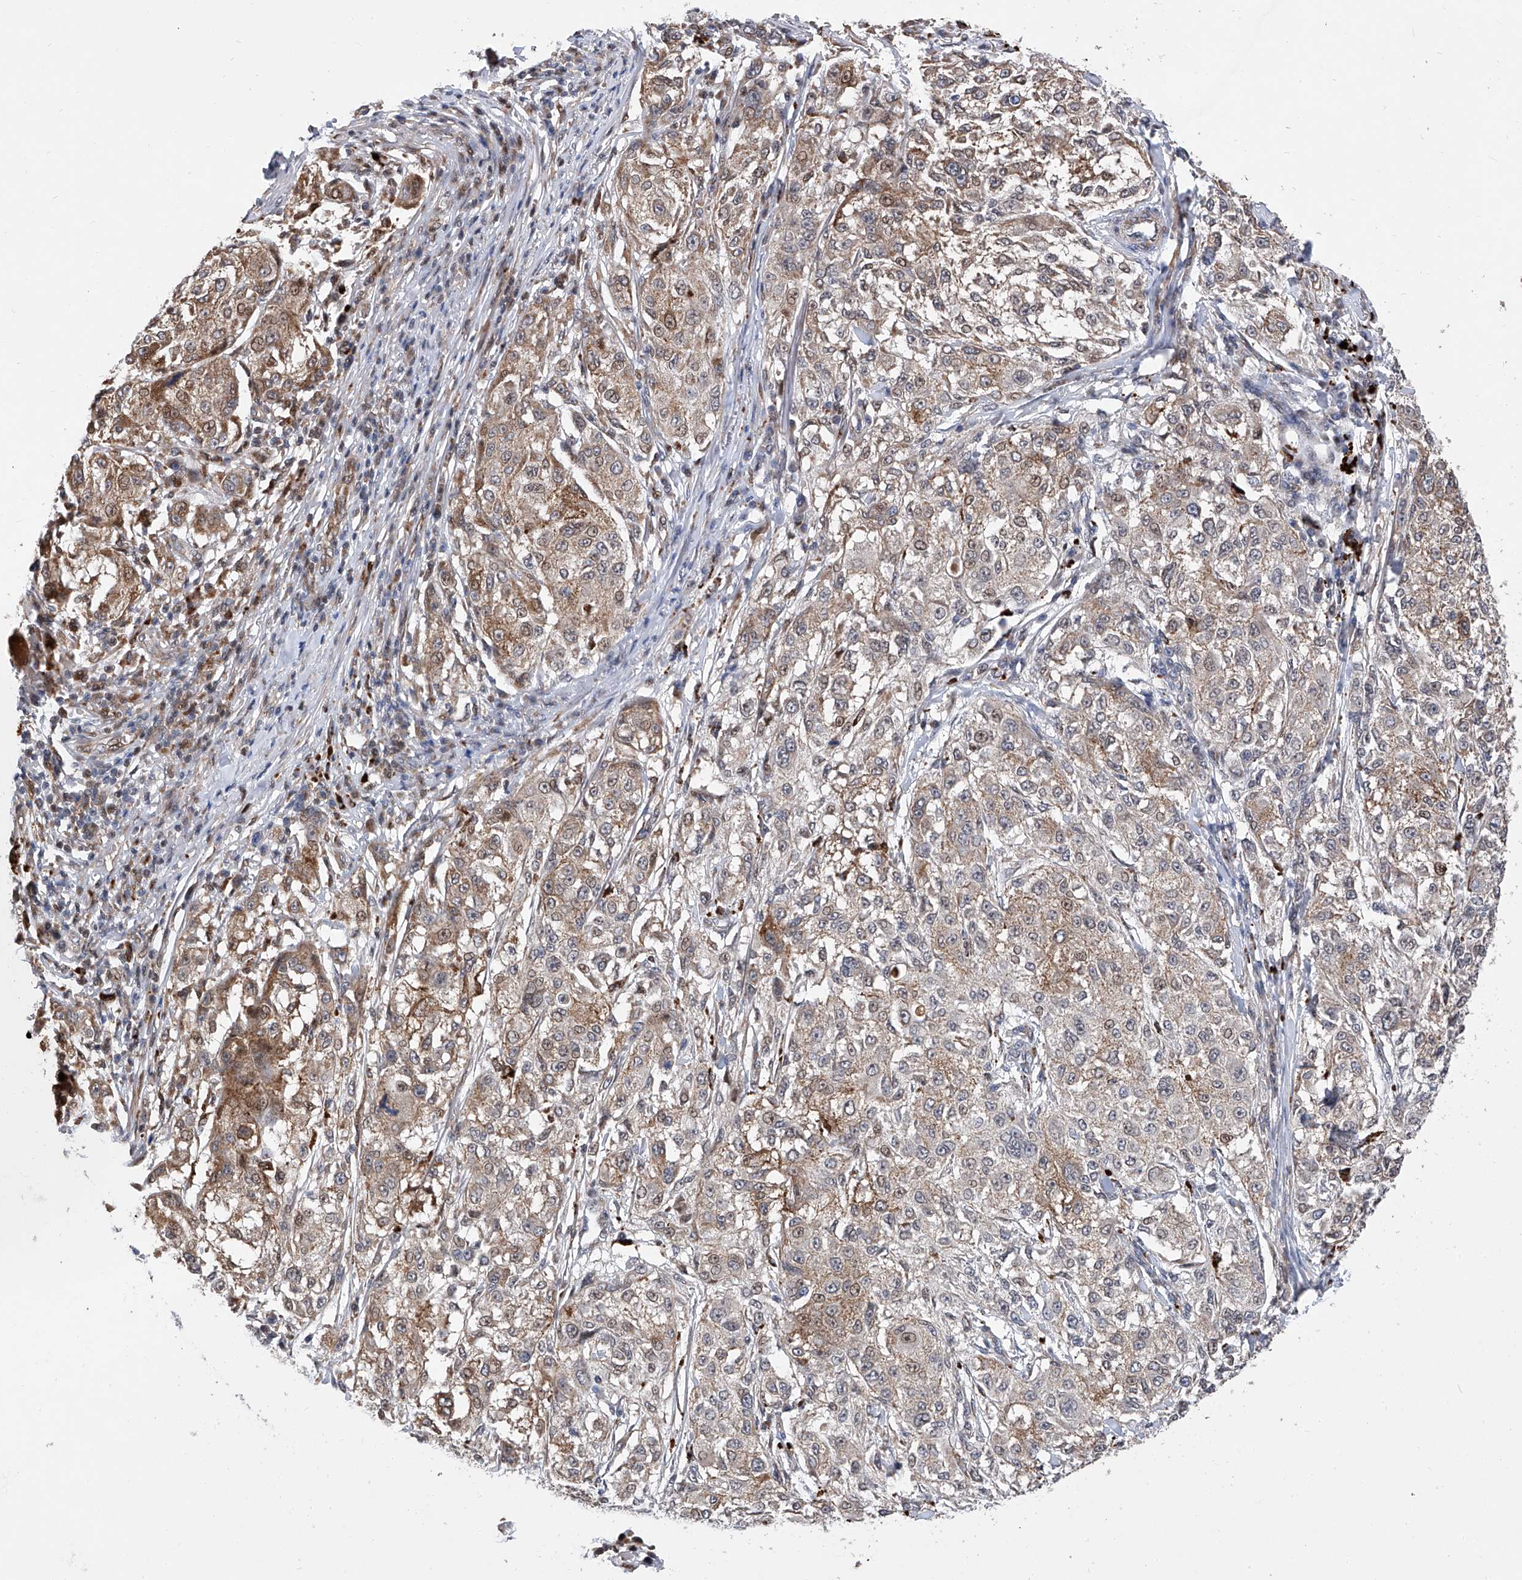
{"staining": {"intensity": "moderate", "quantity": "<25%", "location": "cytoplasmic/membranous"}, "tissue": "melanoma", "cell_type": "Tumor cells", "image_type": "cancer", "snomed": [{"axis": "morphology", "description": "Necrosis, NOS"}, {"axis": "morphology", "description": "Malignant melanoma, NOS"}, {"axis": "topography", "description": "Skin"}], "caption": "This micrograph demonstrates malignant melanoma stained with immunohistochemistry (IHC) to label a protein in brown. The cytoplasmic/membranous of tumor cells show moderate positivity for the protein. Nuclei are counter-stained blue.", "gene": "FARP2", "patient": {"sex": "female", "age": 87}}